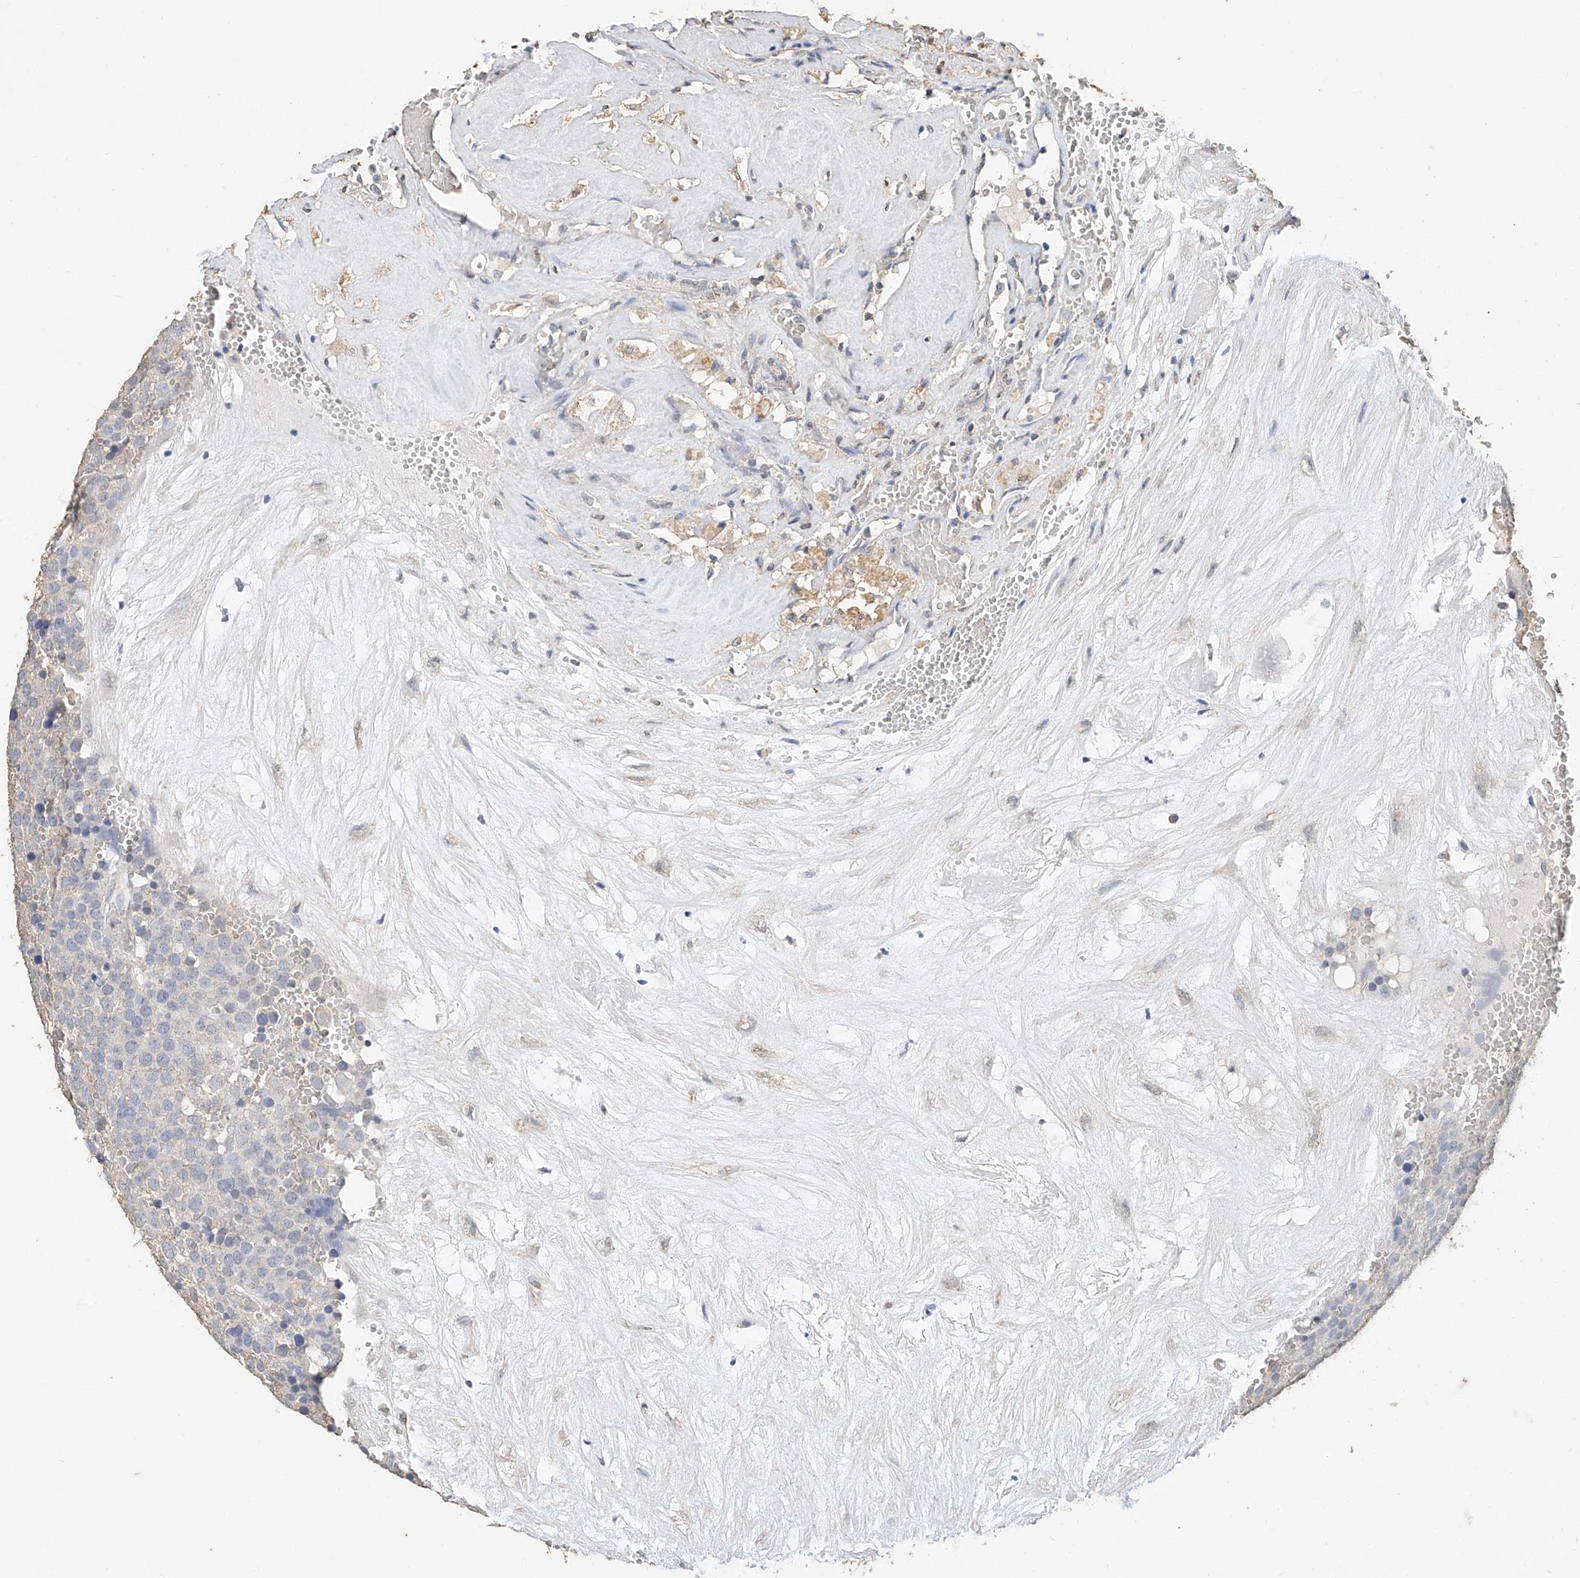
{"staining": {"intensity": "negative", "quantity": "none", "location": "none"}, "tissue": "testis cancer", "cell_type": "Tumor cells", "image_type": "cancer", "snomed": [{"axis": "morphology", "description": "Seminoma, NOS"}, {"axis": "topography", "description": "Testis"}], "caption": "Immunohistochemical staining of testis cancer demonstrates no significant staining in tumor cells.", "gene": "CERS4", "patient": {"sex": "male", "age": 71}}